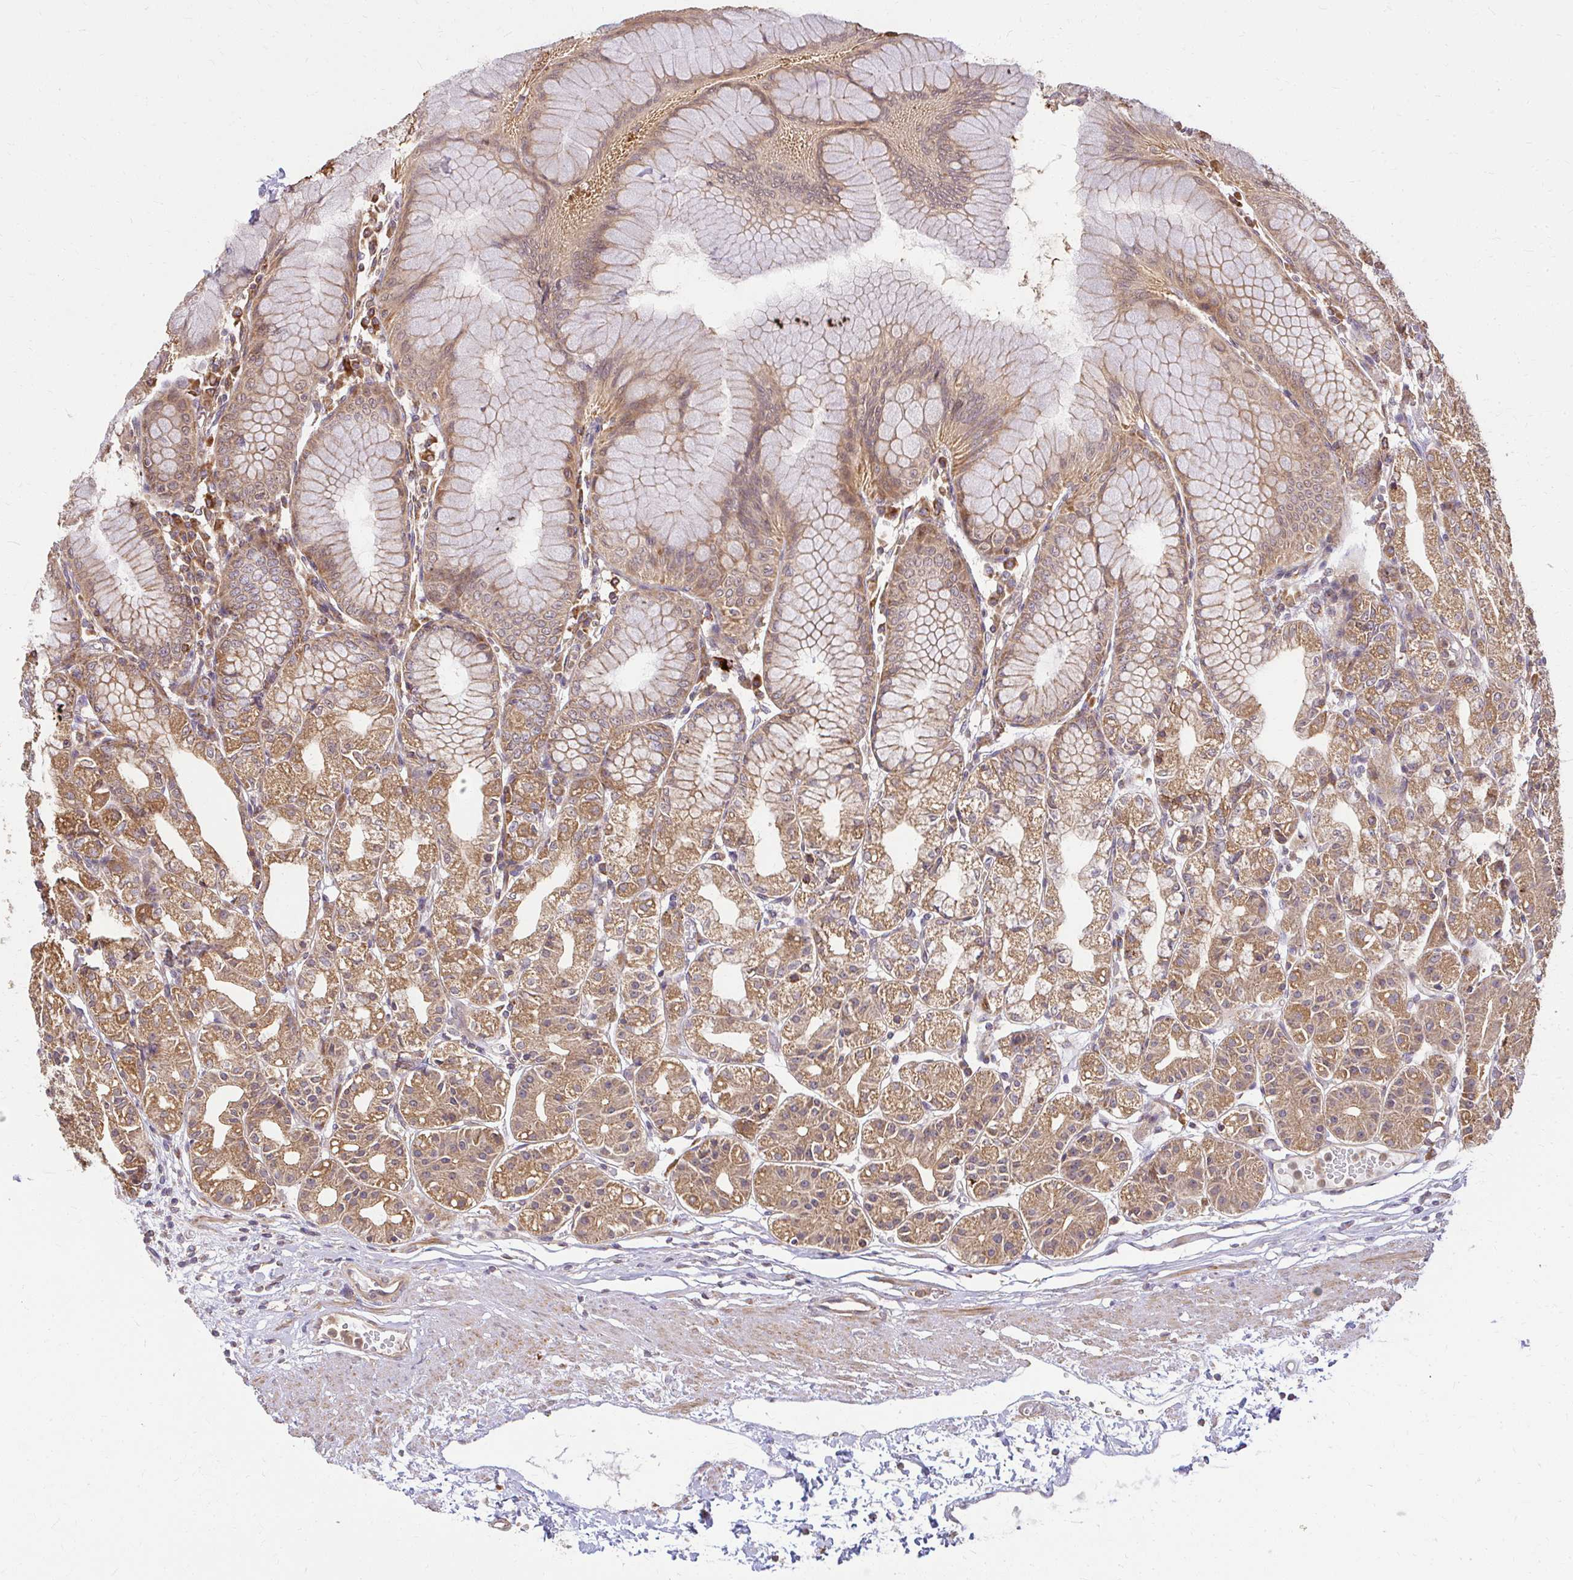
{"staining": {"intensity": "moderate", "quantity": ">75%", "location": "cytoplasmic/membranous"}, "tissue": "stomach", "cell_type": "Glandular cells", "image_type": "normal", "snomed": [{"axis": "morphology", "description": "Normal tissue, NOS"}, {"axis": "topography", "description": "Stomach"}], "caption": "This image reveals normal stomach stained with immunohistochemistry to label a protein in brown. The cytoplasmic/membranous of glandular cells show moderate positivity for the protein. Nuclei are counter-stained blue.", "gene": "GNS", "patient": {"sex": "female", "age": 57}}